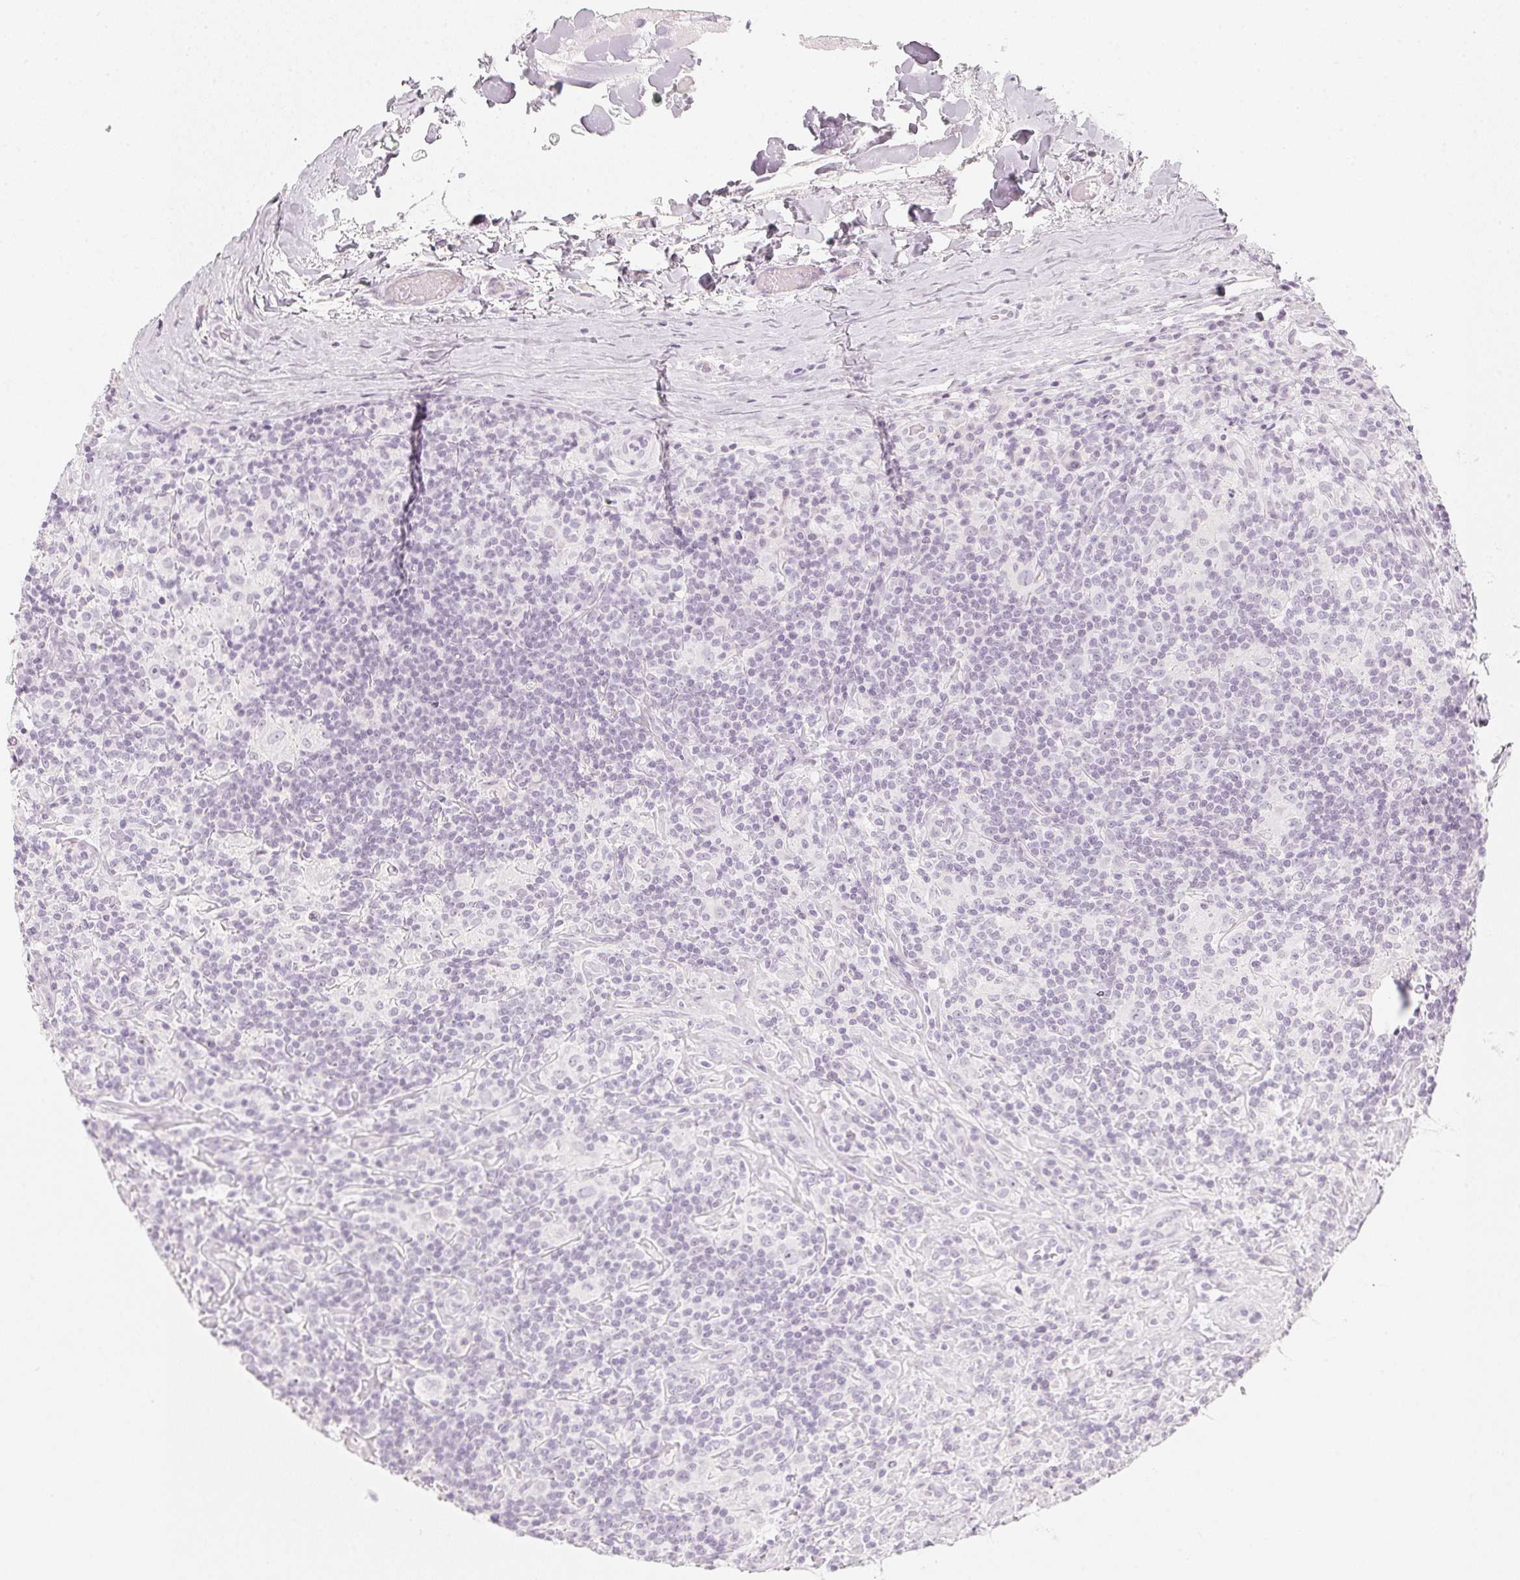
{"staining": {"intensity": "negative", "quantity": "none", "location": "none"}, "tissue": "lymphoma", "cell_type": "Tumor cells", "image_type": "cancer", "snomed": [{"axis": "morphology", "description": "Hodgkin's disease, NOS"}, {"axis": "morphology", "description": "Hodgkin's lymphoma, nodular sclerosis"}, {"axis": "topography", "description": "Lymph node"}], "caption": "Tumor cells show no significant expression in lymphoma.", "gene": "SLC22A8", "patient": {"sex": "female", "age": 10}}